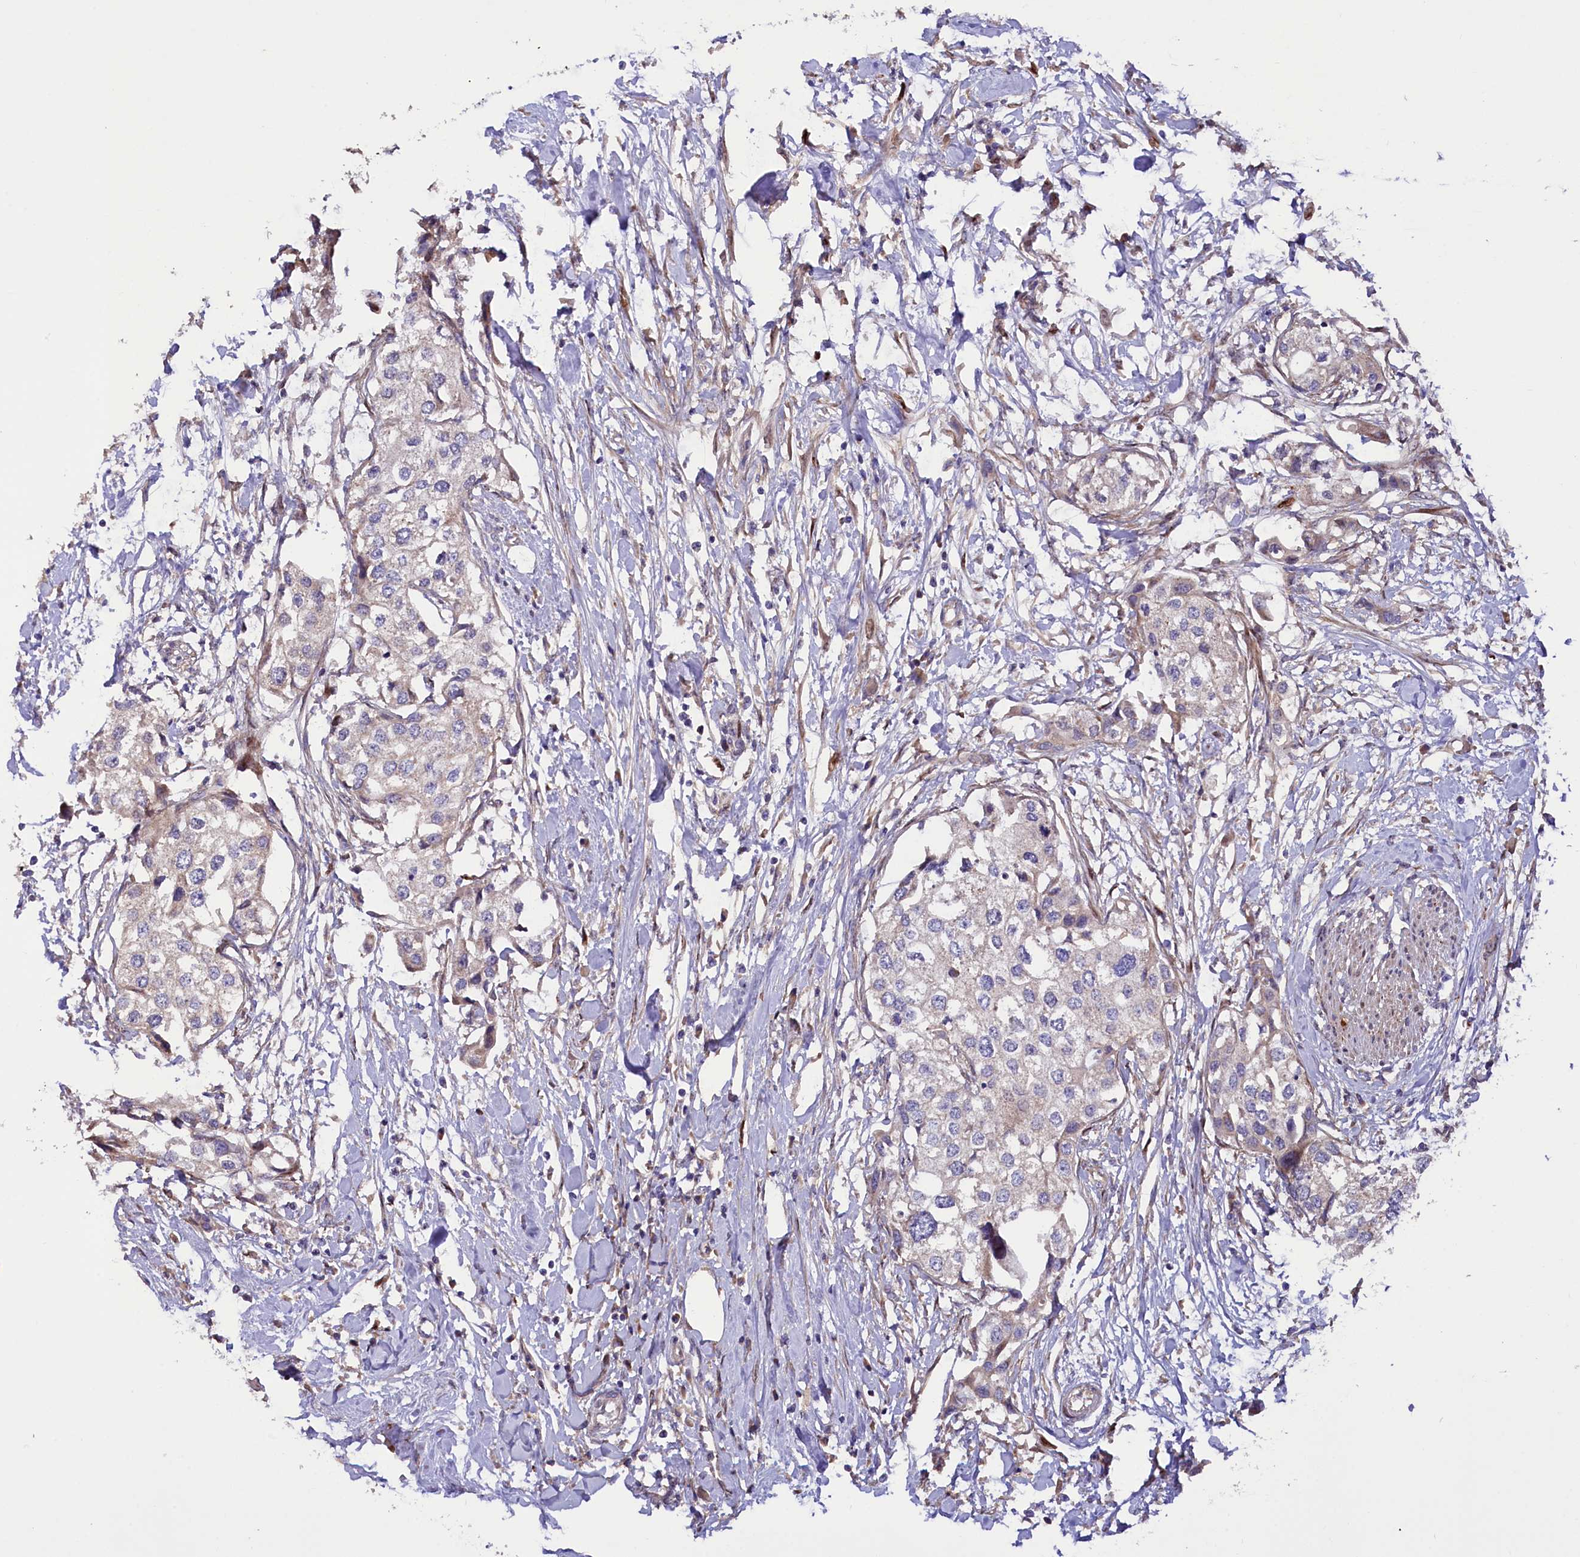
{"staining": {"intensity": "weak", "quantity": "<25%", "location": "cytoplasmic/membranous"}, "tissue": "urothelial cancer", "cell_type": "Tumor cells", "image_type": "cancer", "snomed": [{"axis": "morphology", "description": "Urothelial carcinoma, High grade"}, {"axis": "topography", "description": "Urinary bladder"}], "caption": "This image is of urothelial carcinoma (high-grade) stained with immunohistochemistry to label a protein in brown with the nuclei are counter-stained blue. There is no staining in tumor cells.", "gene": "PDZRN3", "patient": {"sex": "male", "age": 64}}